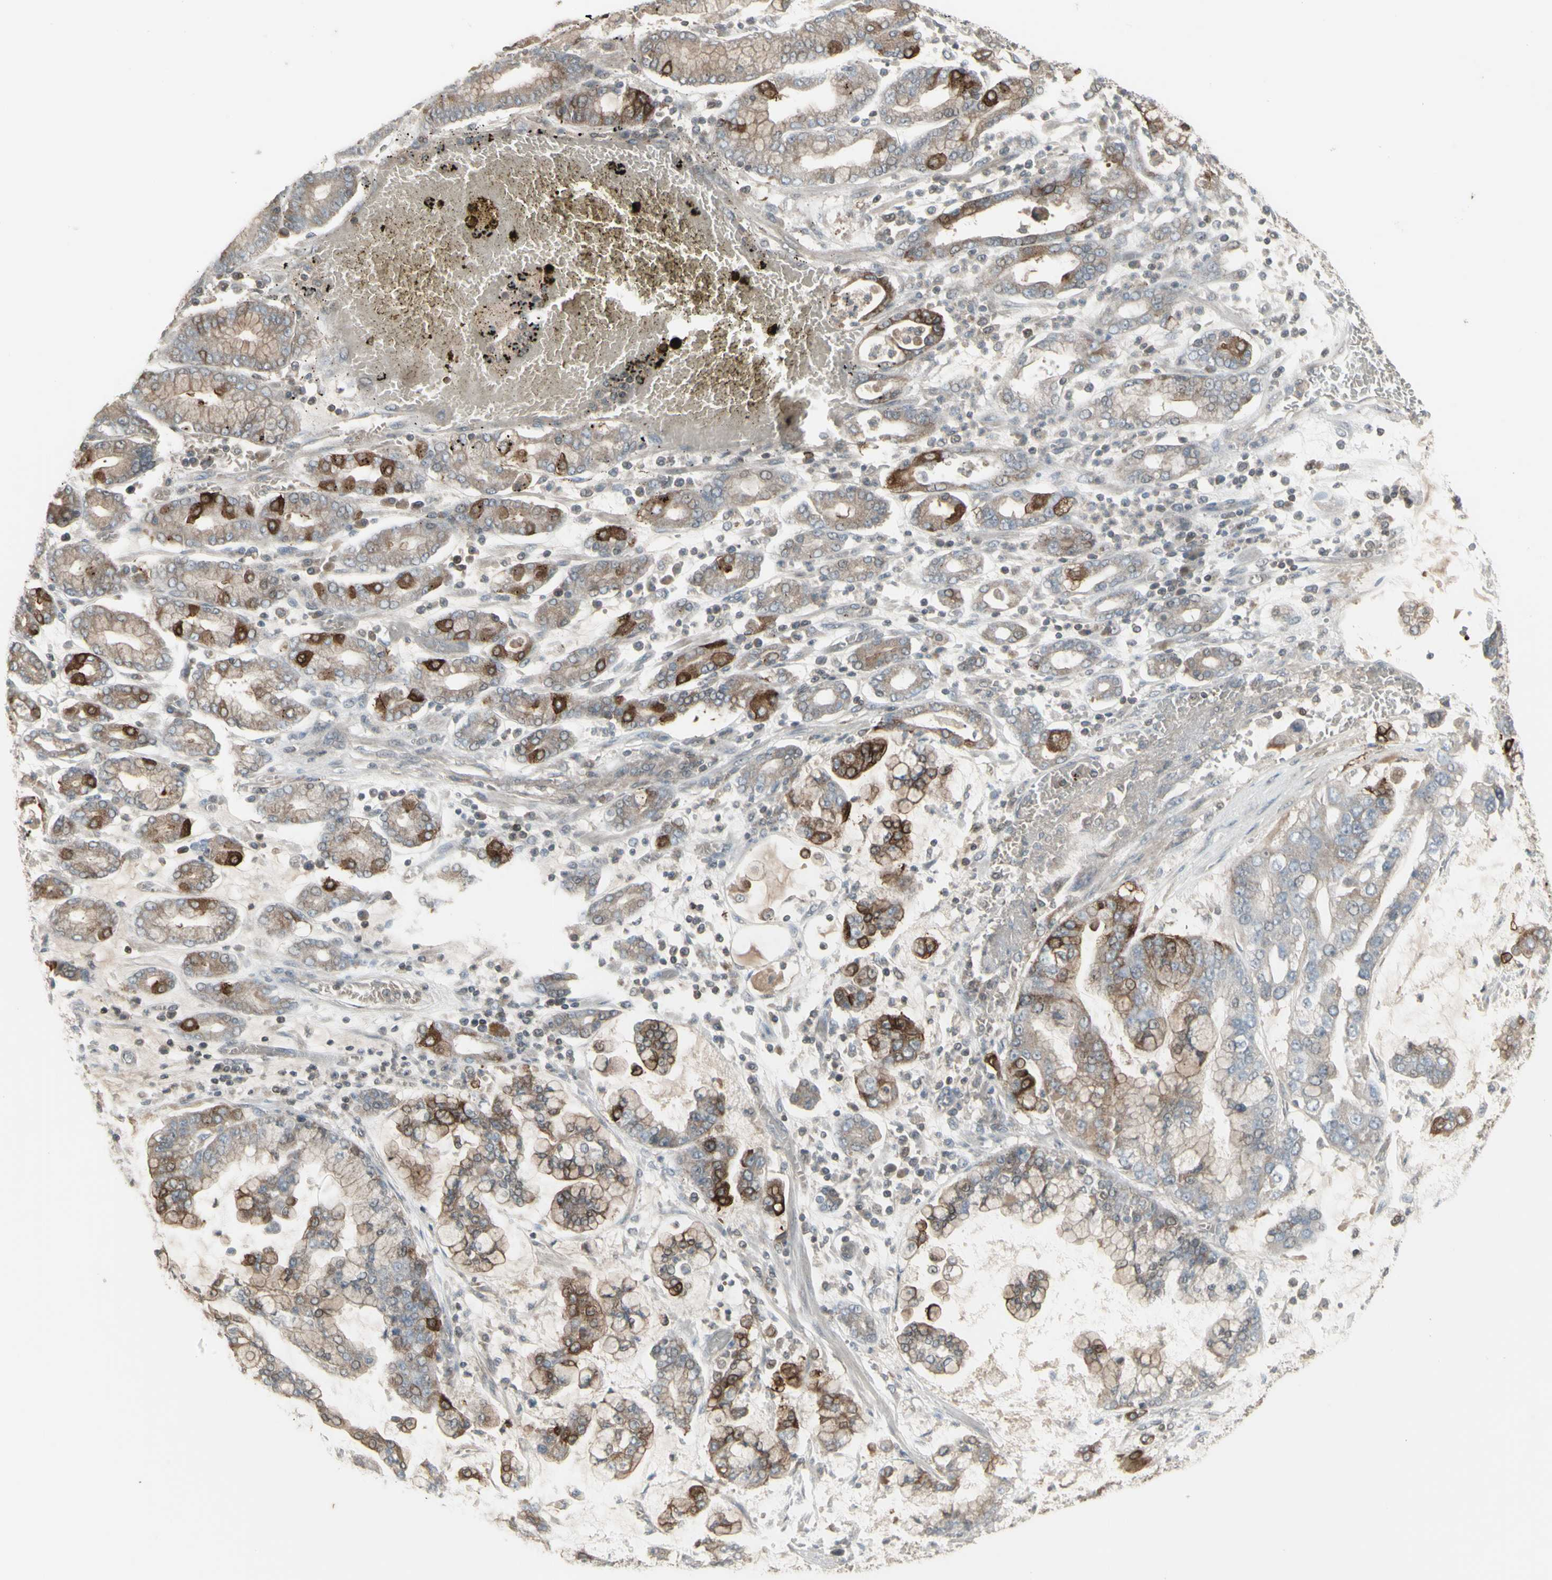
{"staining": {"intensity": "strong", "quantity": "25%-75%", "location": "cytoplasmic/membranous"}, "tissue": "stomach cancer", "cell_type": "Tumor cells", "image_type": "cancer", "snomed": [{"axis": "morphology", "description": "Normal tissue, NOS"}, {"axis": "morphology", "description": "Adenocarcinoma, NOS"}, {"axis": "topography", "description": "Stomach, upper"}, {"axis": "topography", "description": "Stomach"}], "caption": "This histopathology image shows immunohistochemistry (IHC) staining of human adenocarcinoma (stomach), with high strong cytoplasmic/membranous expression in about 25%-75% of tumor cells.", "gene": "CSK", "patient": {"sex": "male", "age": 76}}